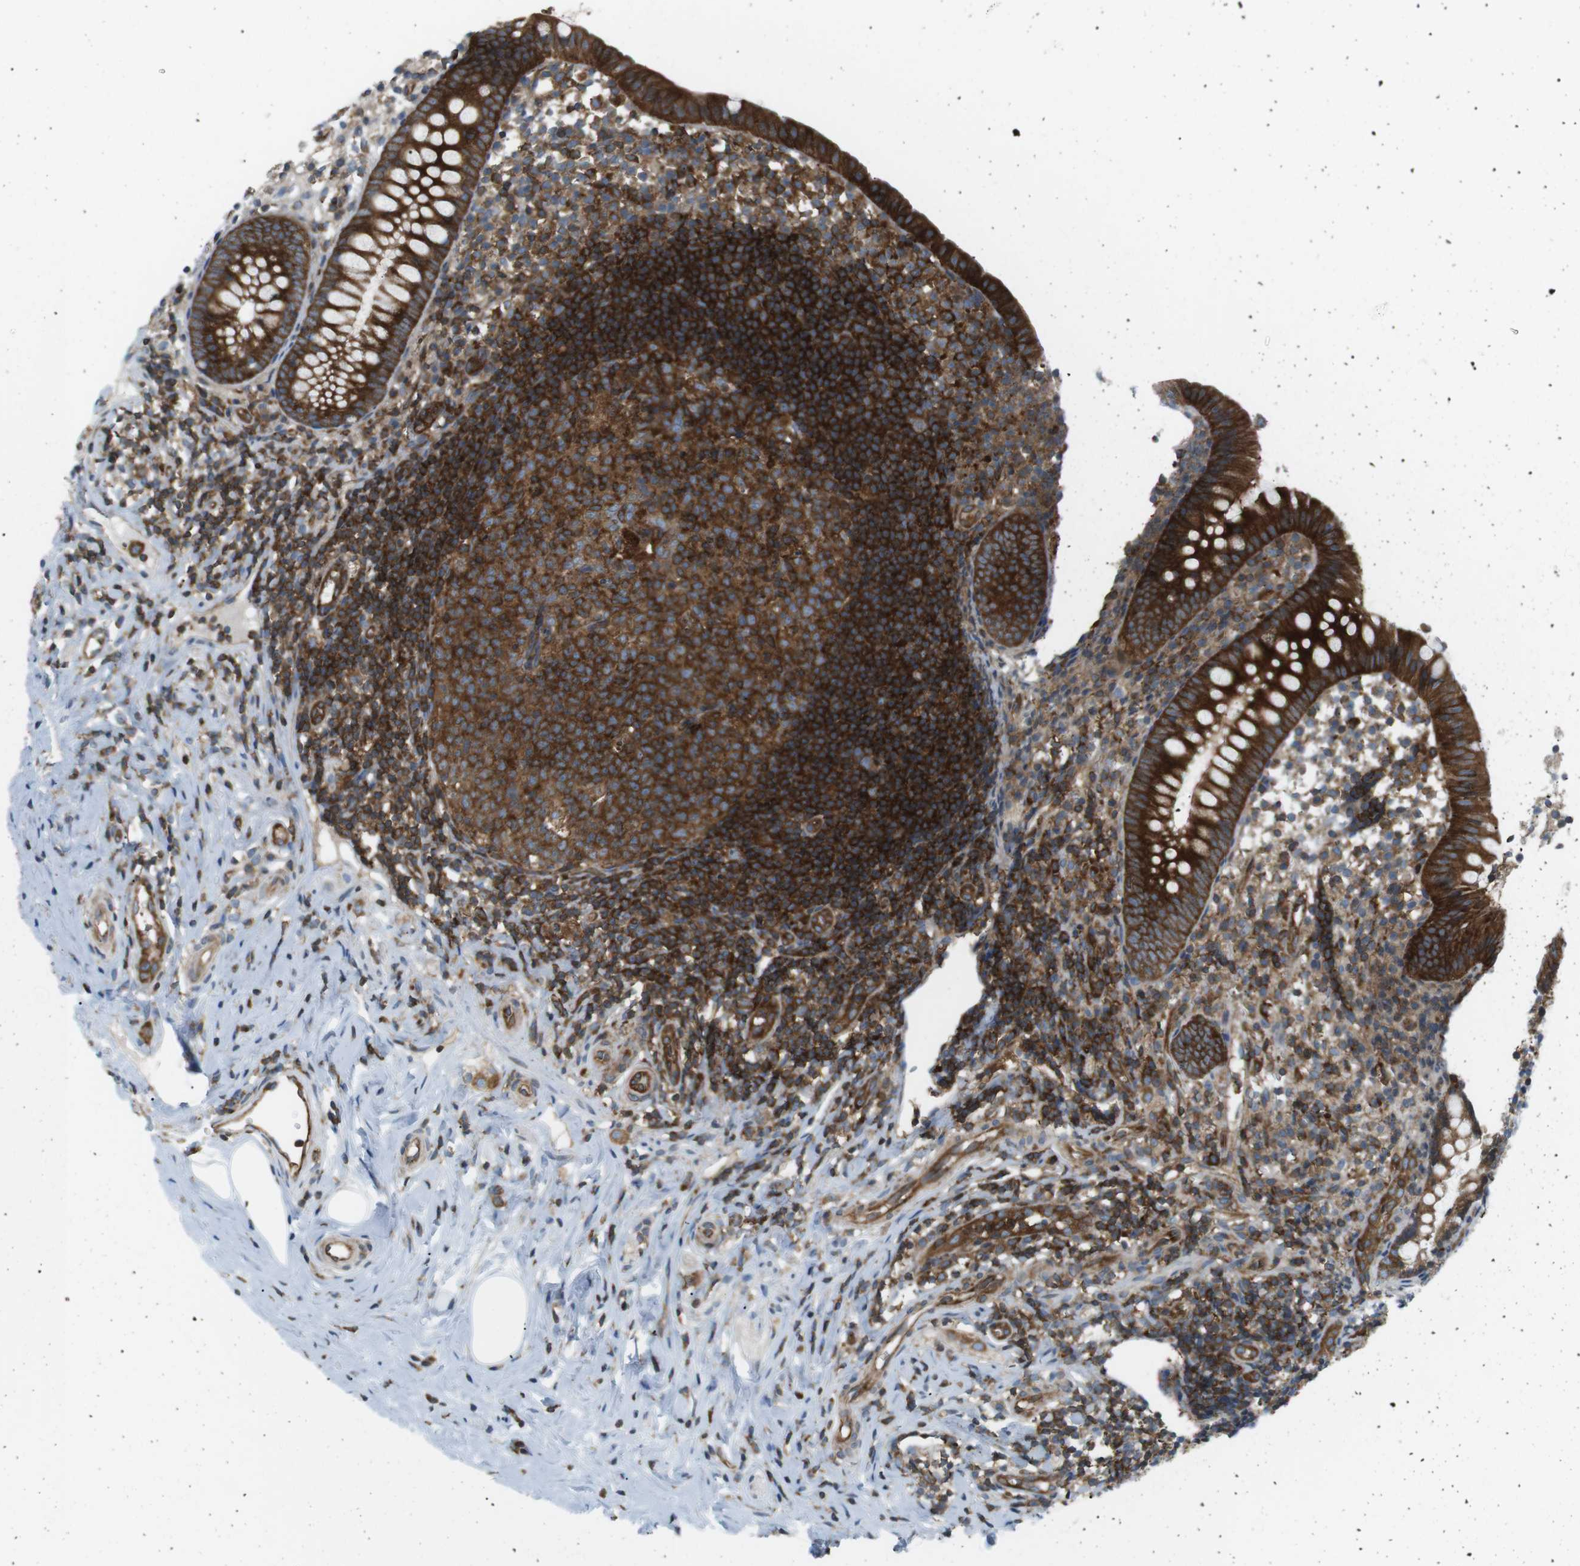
{"staining": {"intensity": "strong", "quantity": ">75%", "location": "cytoplasmic/membranous"}, "tissue": "appendix", "cell_type": "Glandular cells", "image_type": "normal", "snomed": [{"axis": "morphology", "description": "Normal tissue, NOS"}, {"axis": "topography", "description": "Appendix"}], "caption": "IHC micrograph of unremarkable appendix stained for a protein (brown), which exhibits high levels of strong cytoplasmic/membranous positivity in approximately >75% of glandular cells.", "gene": "FLII", "patient": {"sex": "female", "age": 20}}